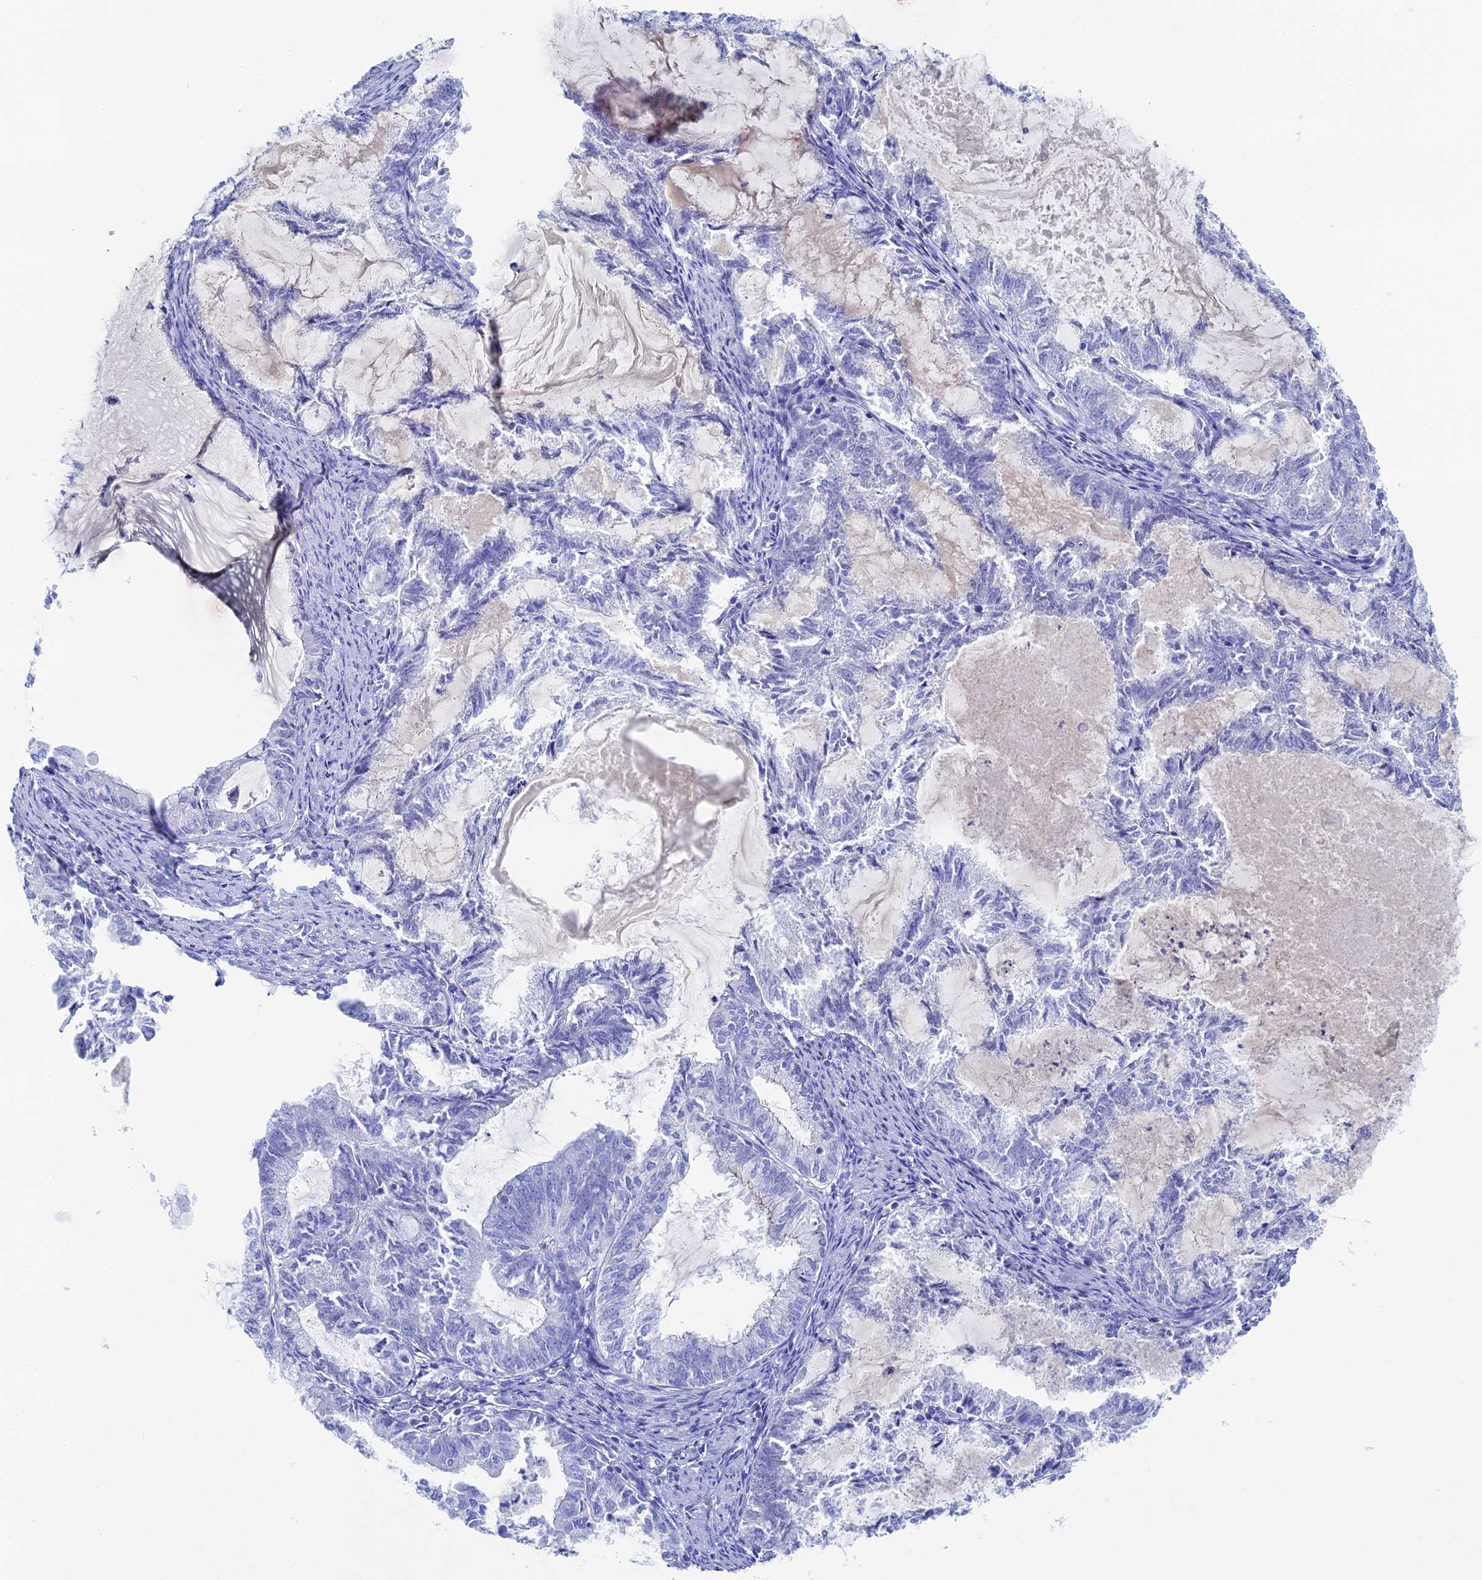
{"staining": {"intensity": "negative", "quantity": "none", "location": "none"}, "tissue": "endometrial cancer", "cell_type": "Tumor cells", "image_type": "cancer", "snomed": [{"axis": "morphology", "description": "Adenocarcinoma, NOS"}, {"axis": "topography", "description": "Endometrium"}], "caption": "Image shows no protein staining in tumor cells of endometrial adenocarcinoma tissue.", "gene": "UNC119", "patient": {"sex": "female", "age": 86}}